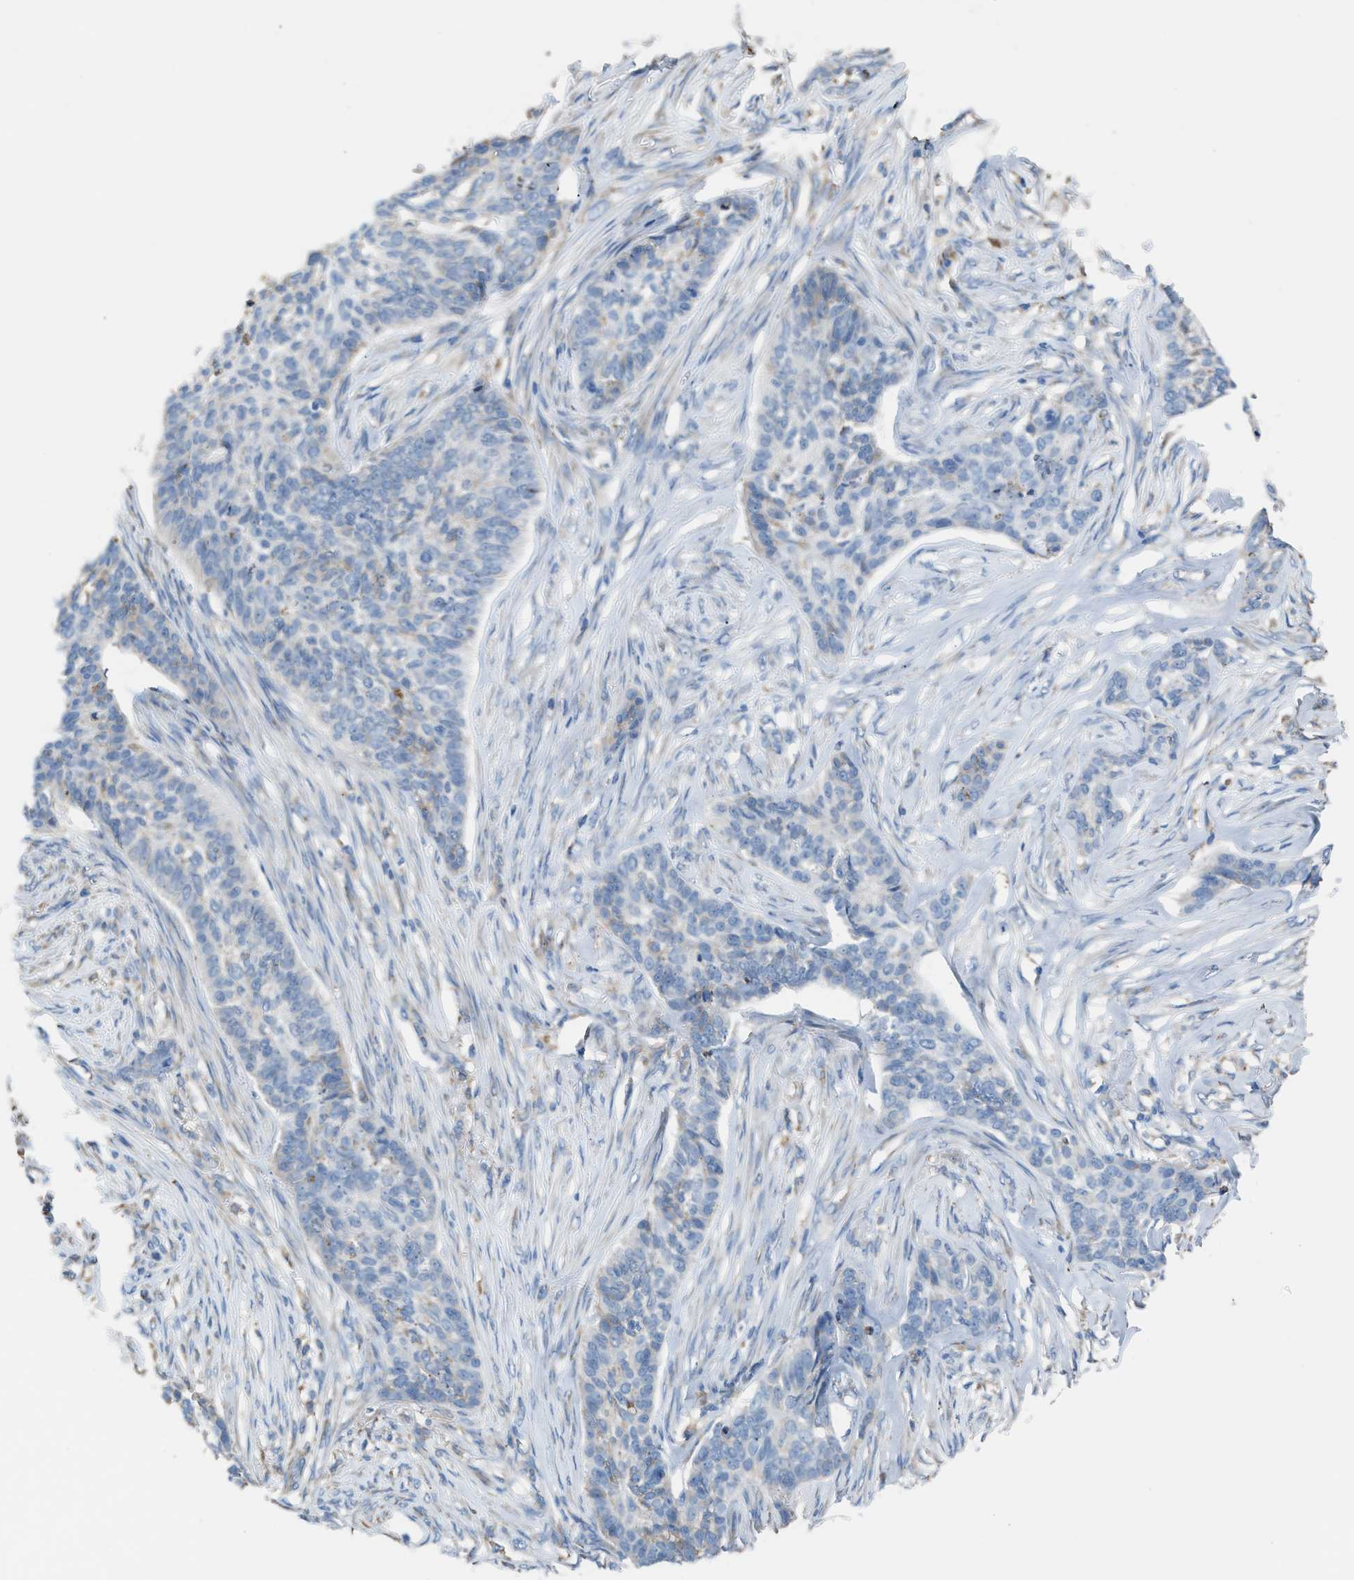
{"staining": {"intensity": "negative", "quantity": "none", "location": "none"}, "tissue": "skin cancer", "cell_type": "Tumor cells", "image_type": "cancer", "snomed": [{"axis": "morphology", "description": "Basal cell carcinoma"}, {"axis": "topography", "description": "Skin"}], "caption": "Immunohistochemistry (IHC) of human skin basal cell carcinoma displays no positivity in tumor cells.", "gene": "CA3", "patient": {"sex": "male", "age": 85}}